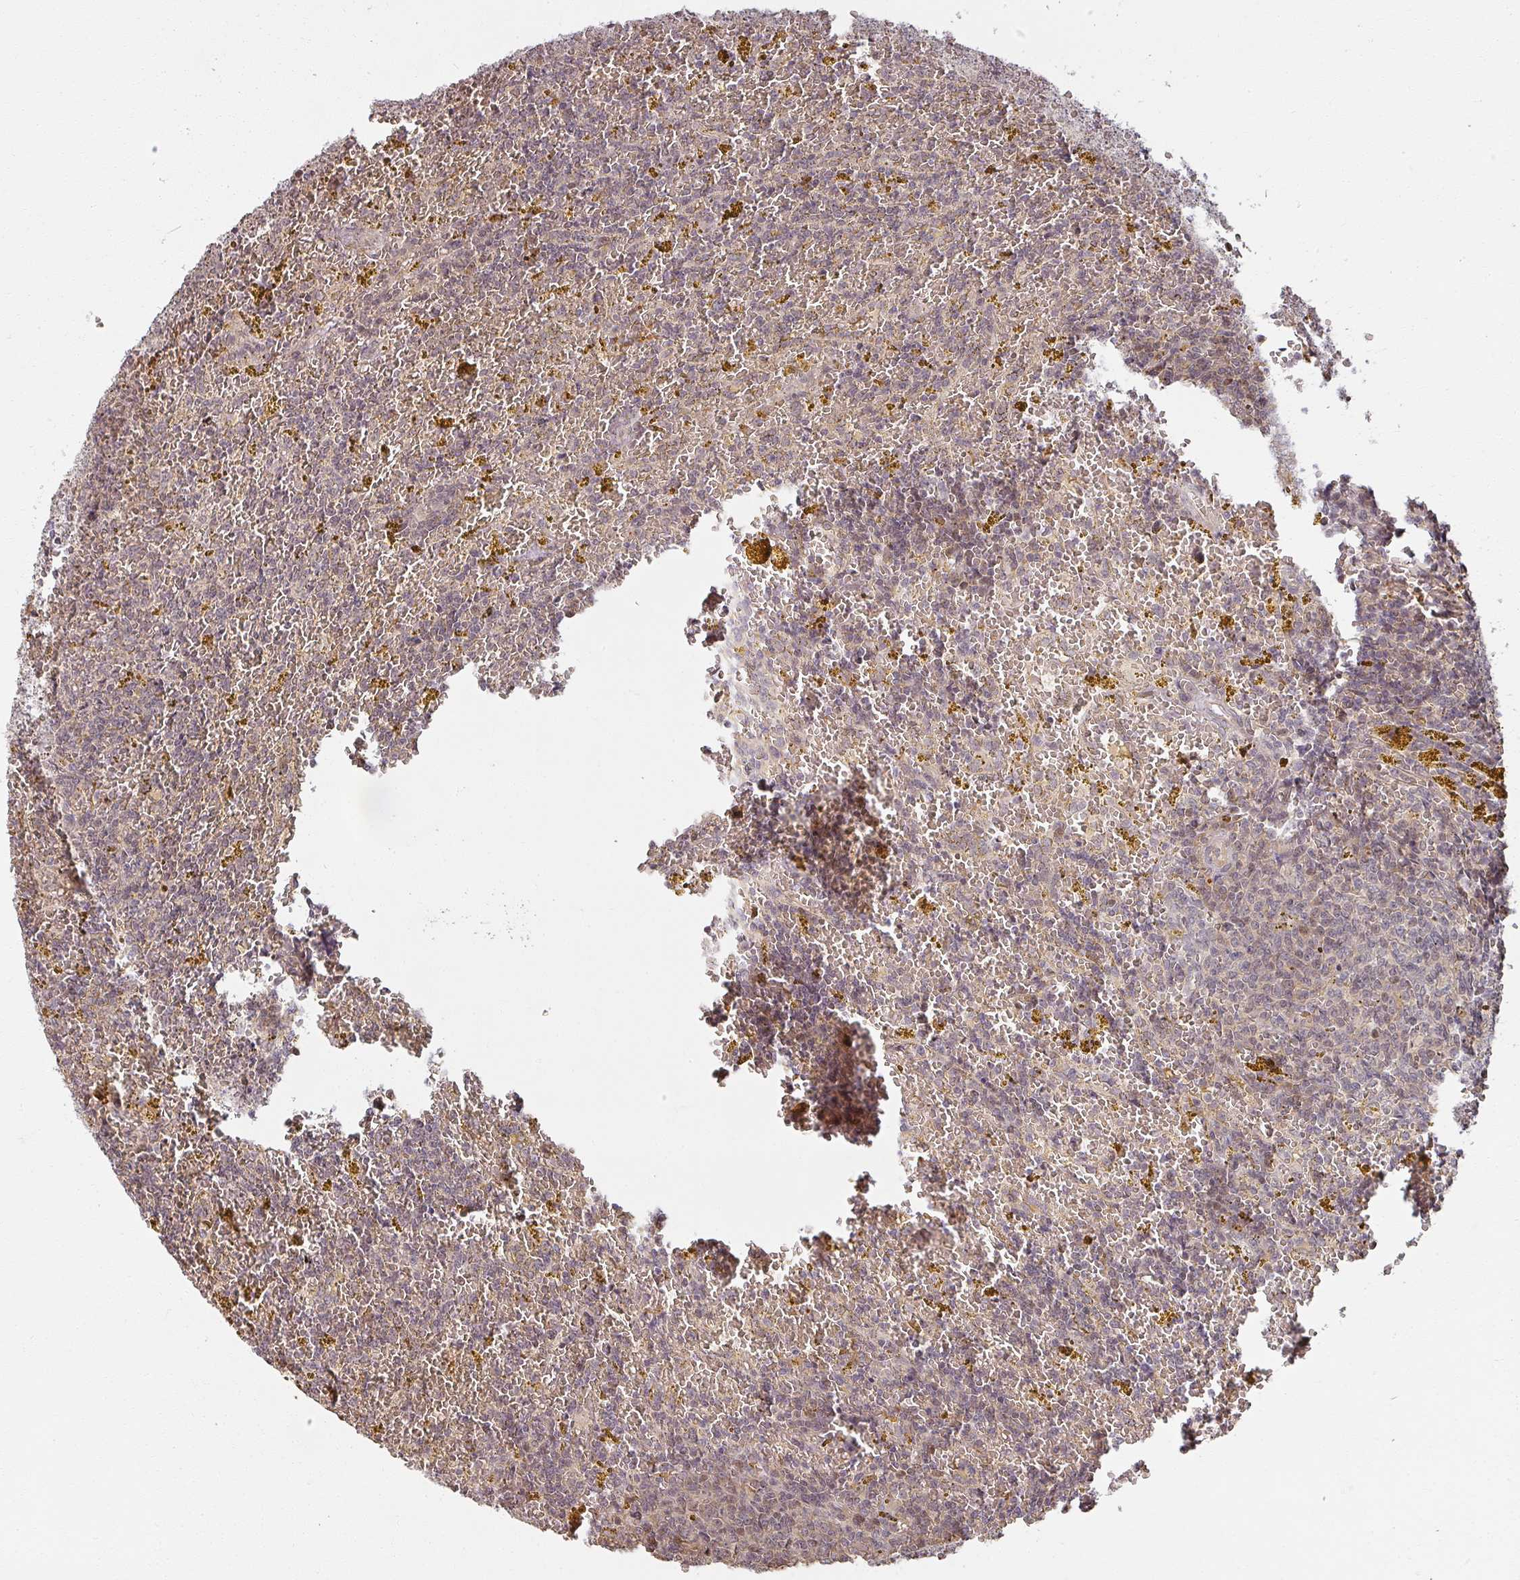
{"staining": {"intensity": "weak", "quantity": "25%-75%", "location": "cytoplasmic/membranous,nuclear"}, "tissue": "lymphoma", "cell_type": "Tumor cells", "image_type": "cancer", "snomed": [{"axis": "morphology", "description": "Malignant lymphoma, non-Hodgkin's type, Low grade"}, {"axis": "topography", "description": "Spleen"}, {"axis": "topography", "description": "Lymph node"}], "caption": "This image displays immunohistochemistry staining of low-grade malignant lymphoma, non-Hodgkin's type, with low weak cytoplasmic/membranous and nuclear positivity in about 25%-75% of tumor cells.", "gene": "MED19", "patient": {"sex": "female", "age": 66}}